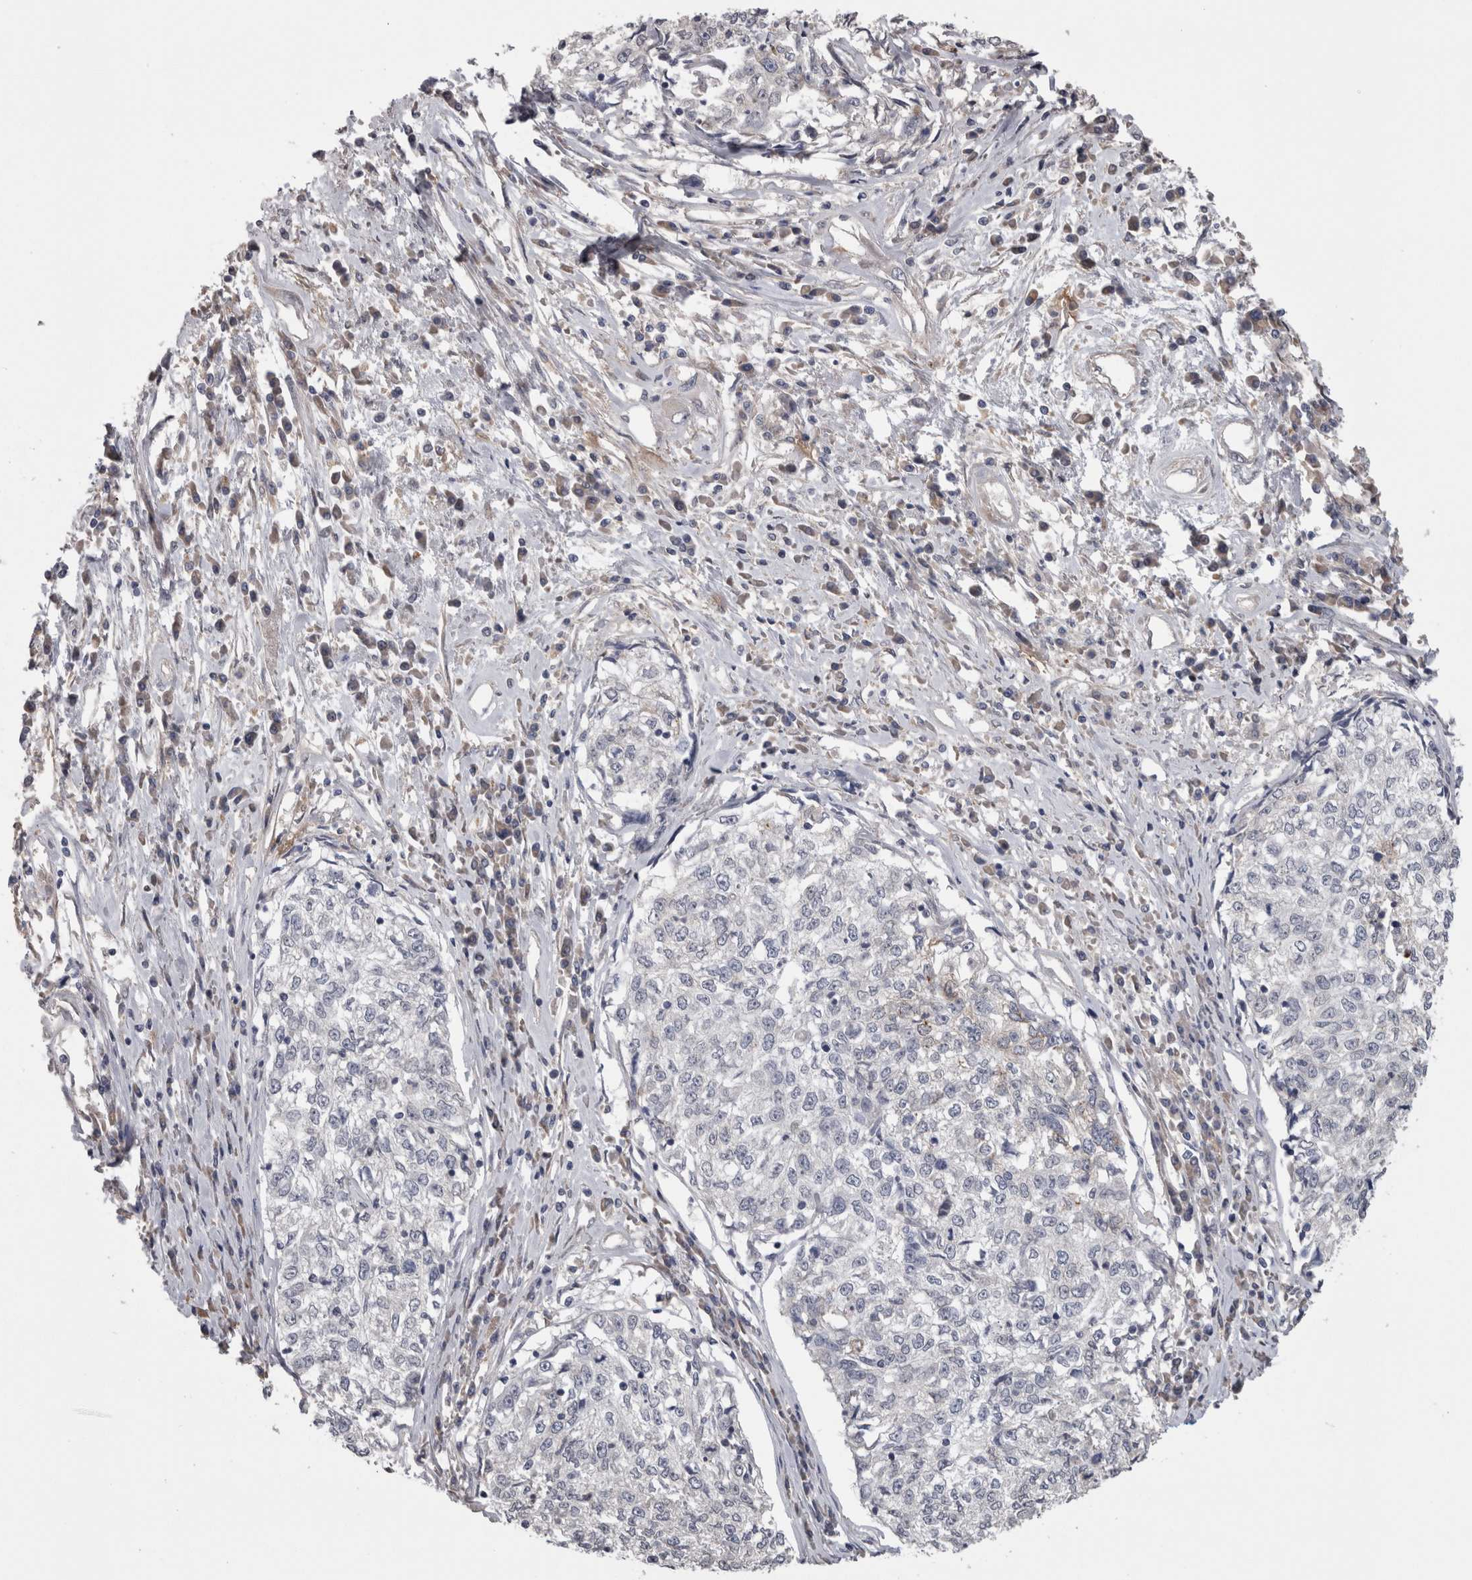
{"staining": {"intensity": "negative", "quantity": "none", "location": "none"}, "tissue": "cervical cancer", "cell_type": "Tumor cells", "image_type": "cancer", "snomed": [{"axis": "morphology", "description": "Squamous cell carcinoma, NOS"}, {"axis": "topography", "description": "Cervix"}], "caption": "Tumor cells are negative for protein expression in human cervical squamous cell carcinoma. Nuclei are stained in blue.", "gene": "STC1", "patient": {"sex": "female", "age": 57}}